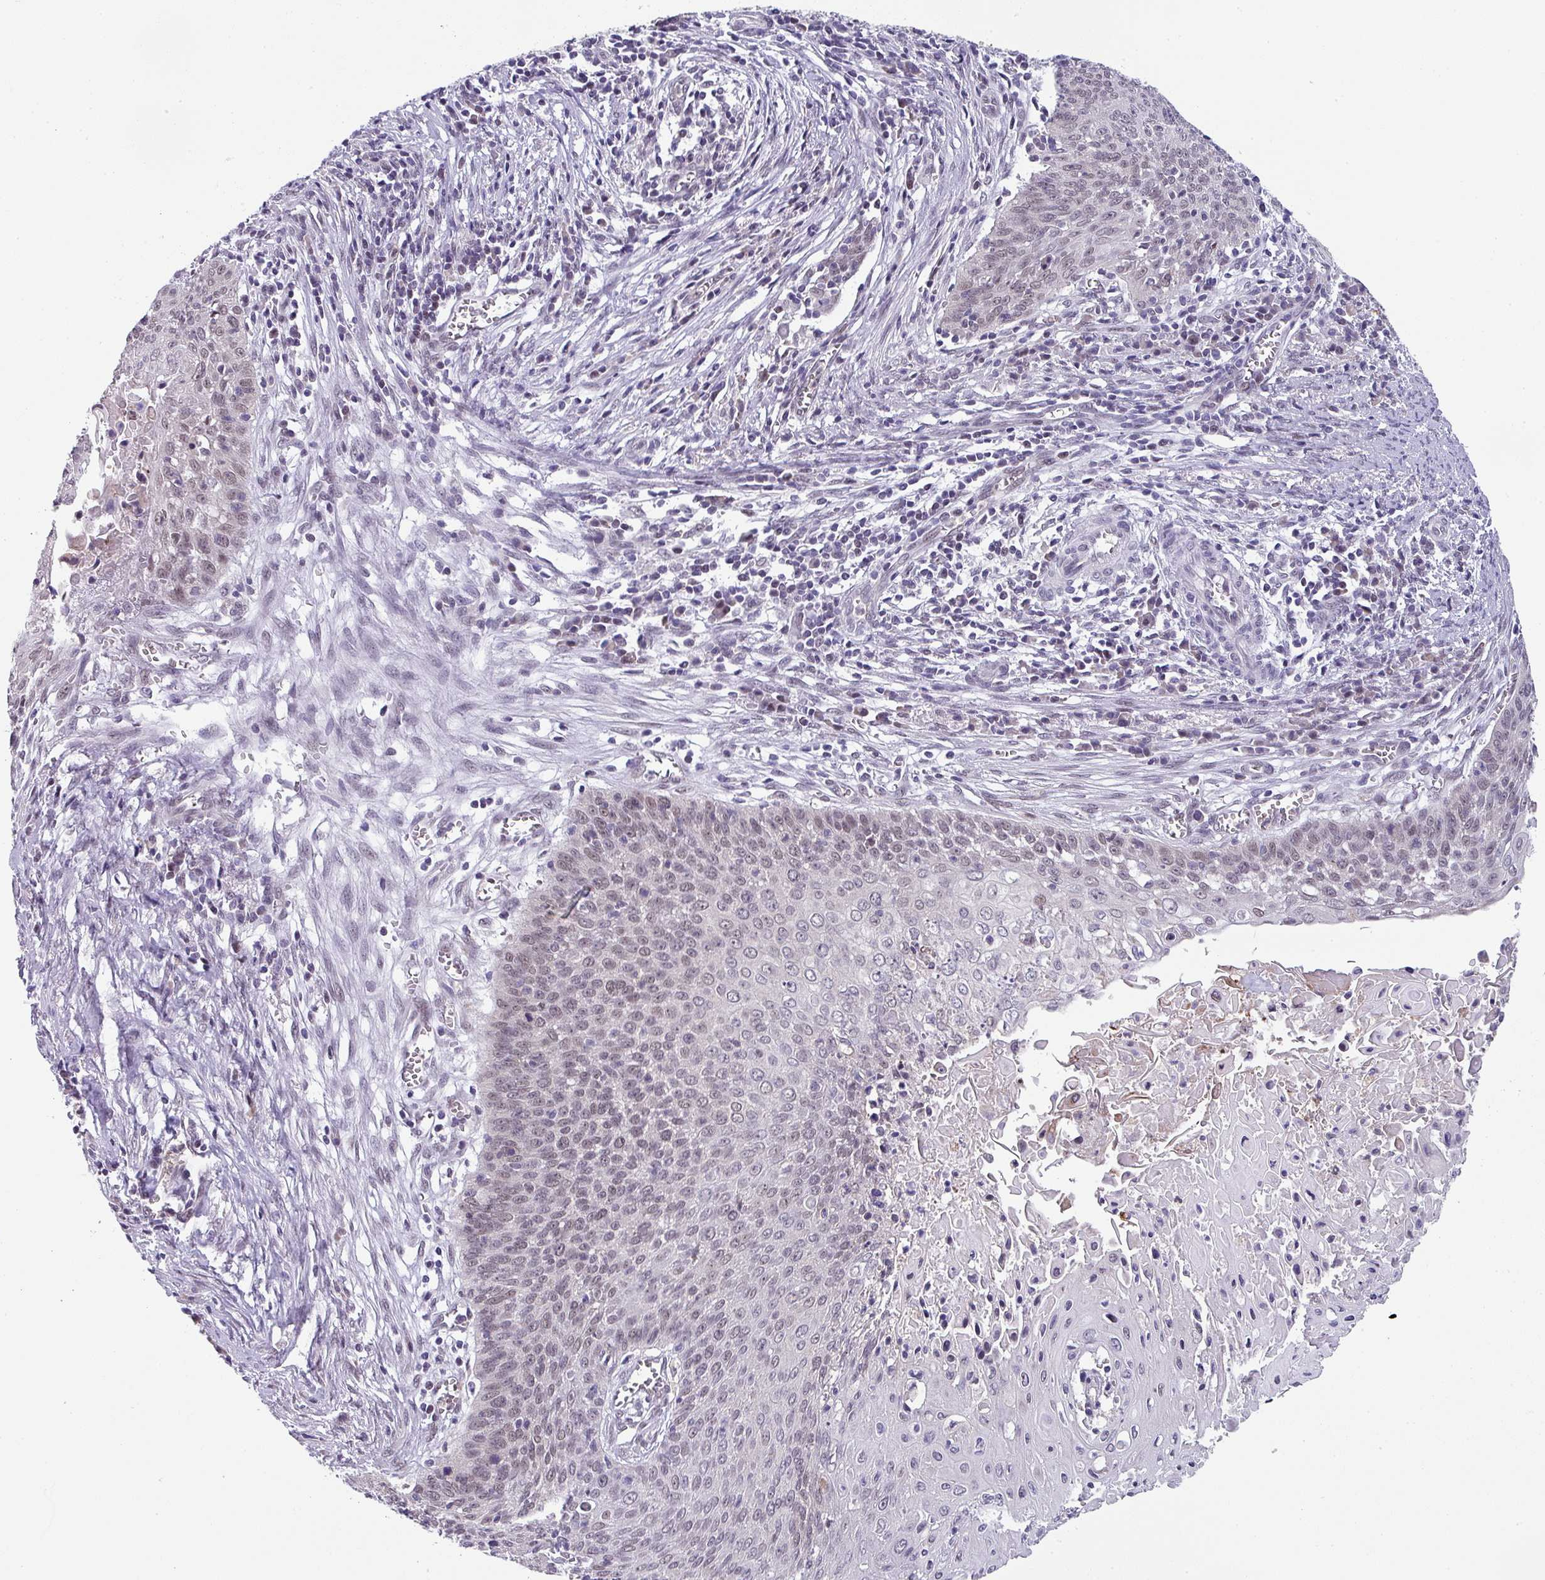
{"staining": {"intensity": "weak", "quantity": "25%-75%", "location": "nuclear"}, "tissue": "cervical cancer", "cell_type": "Tumor cells", "image_type": "cancer", "snomed": [{"axis": "morphology", "description": "Squamous cell carcinoma, NOS"}, {"axis": "topography", "description": "Cervix"}], "caption": "Immunohistochemical staining of cervical cancer (squamous cell carcinoma) exhibits low levels of weak nuclear protein positivity in approximately 25%-75% of tumor cells.", "gene": "ZFP3", "patient": {"sex": "female", "age": 39}}